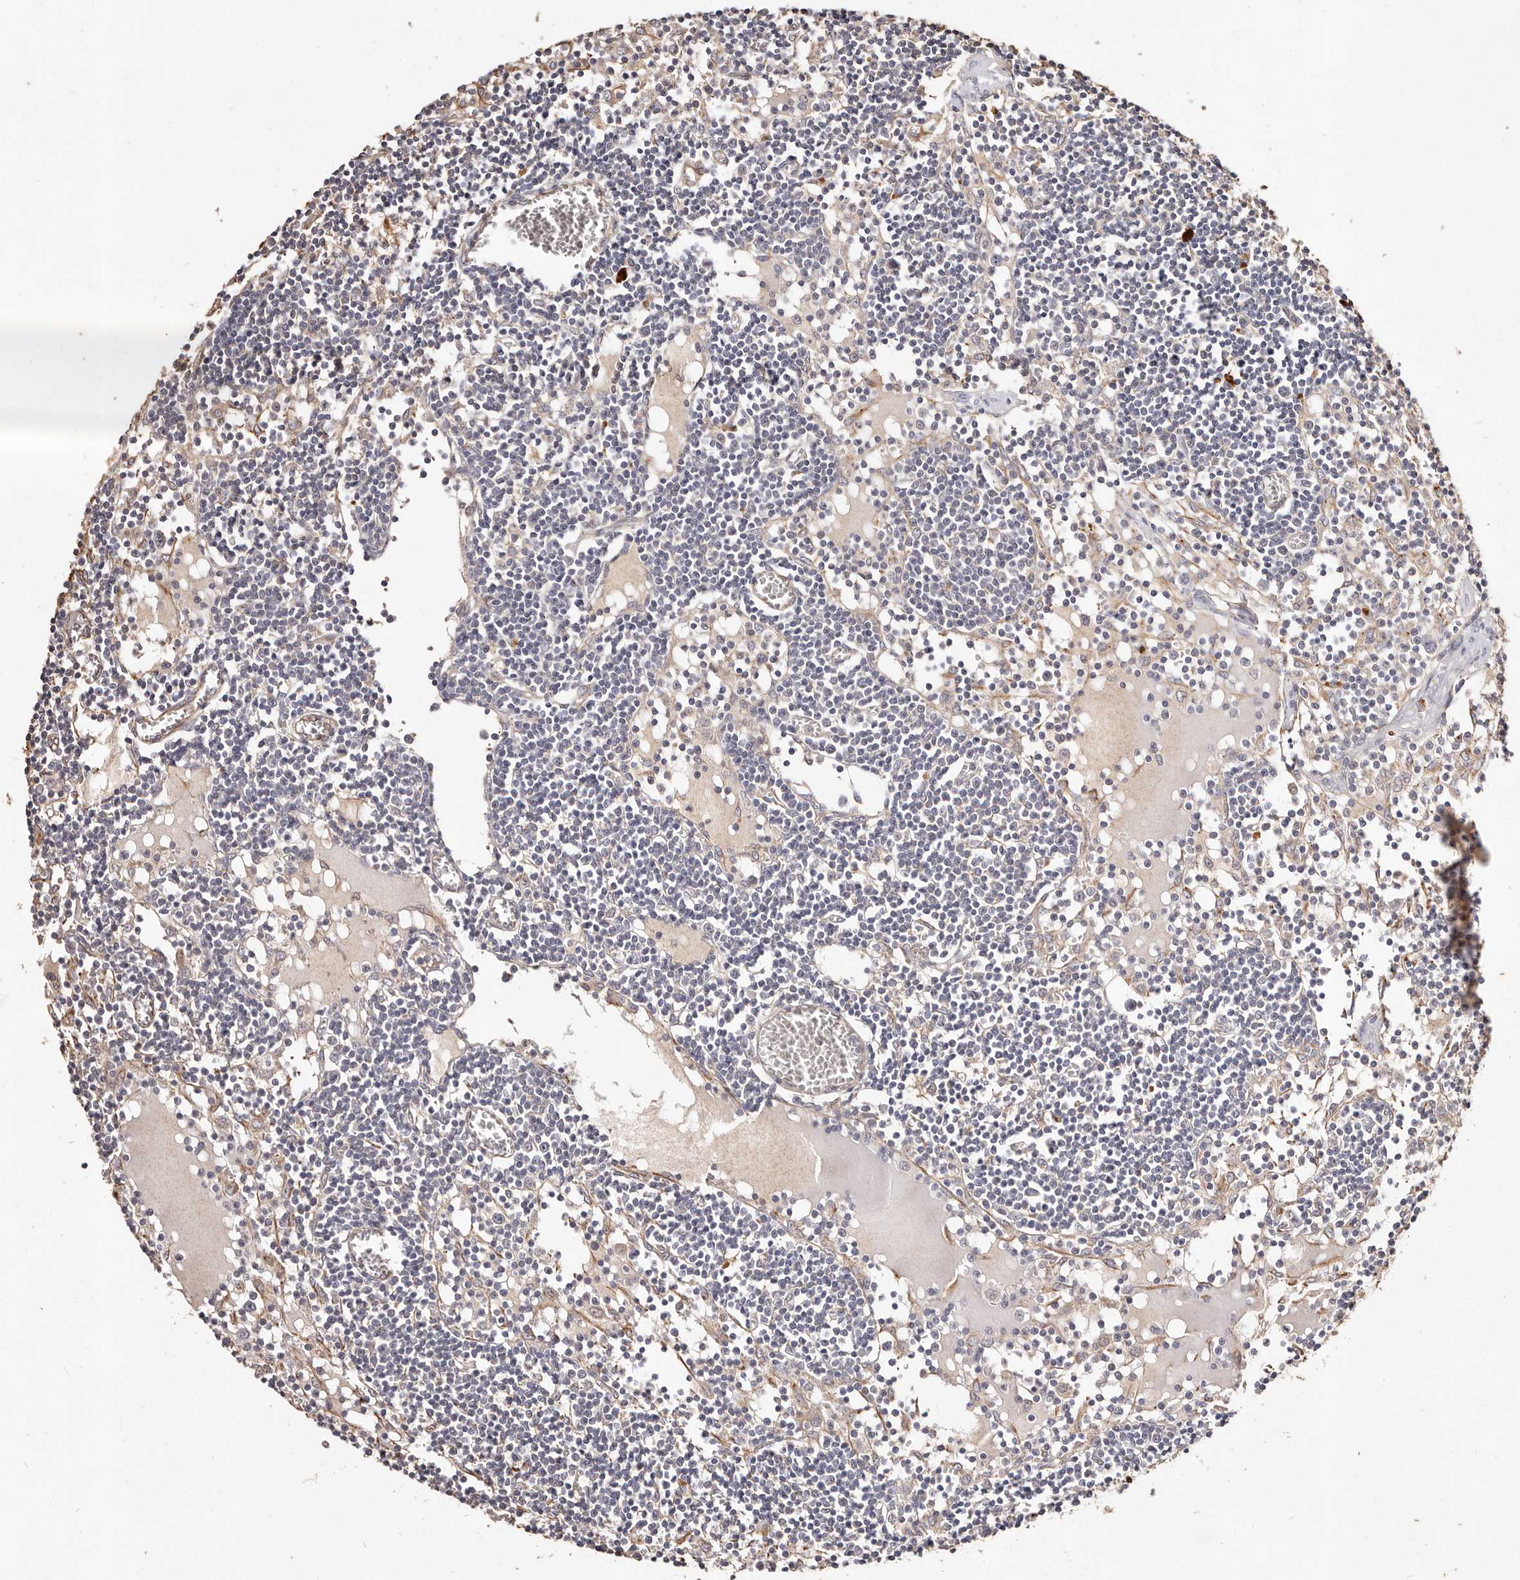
{"staining": {"intensity": "negative", "quantity": "none", "location": "none"}, "tissue": "lymph node", "cell_type": "Germinal center cells", "image_type": "normal", "snomed": [{"axis": "morphology", "description": "Normal tissue, NOS"}, {"axis": "topography", "description": "Lymph node"}], "caption": "Immunohistochemistry photomicrograph of benign lymph node stained for a protein (brown), which exhibits no staining in germinal center cells.", "gene": "THBS3", "patient": {"sex": "female", "age": 11}}